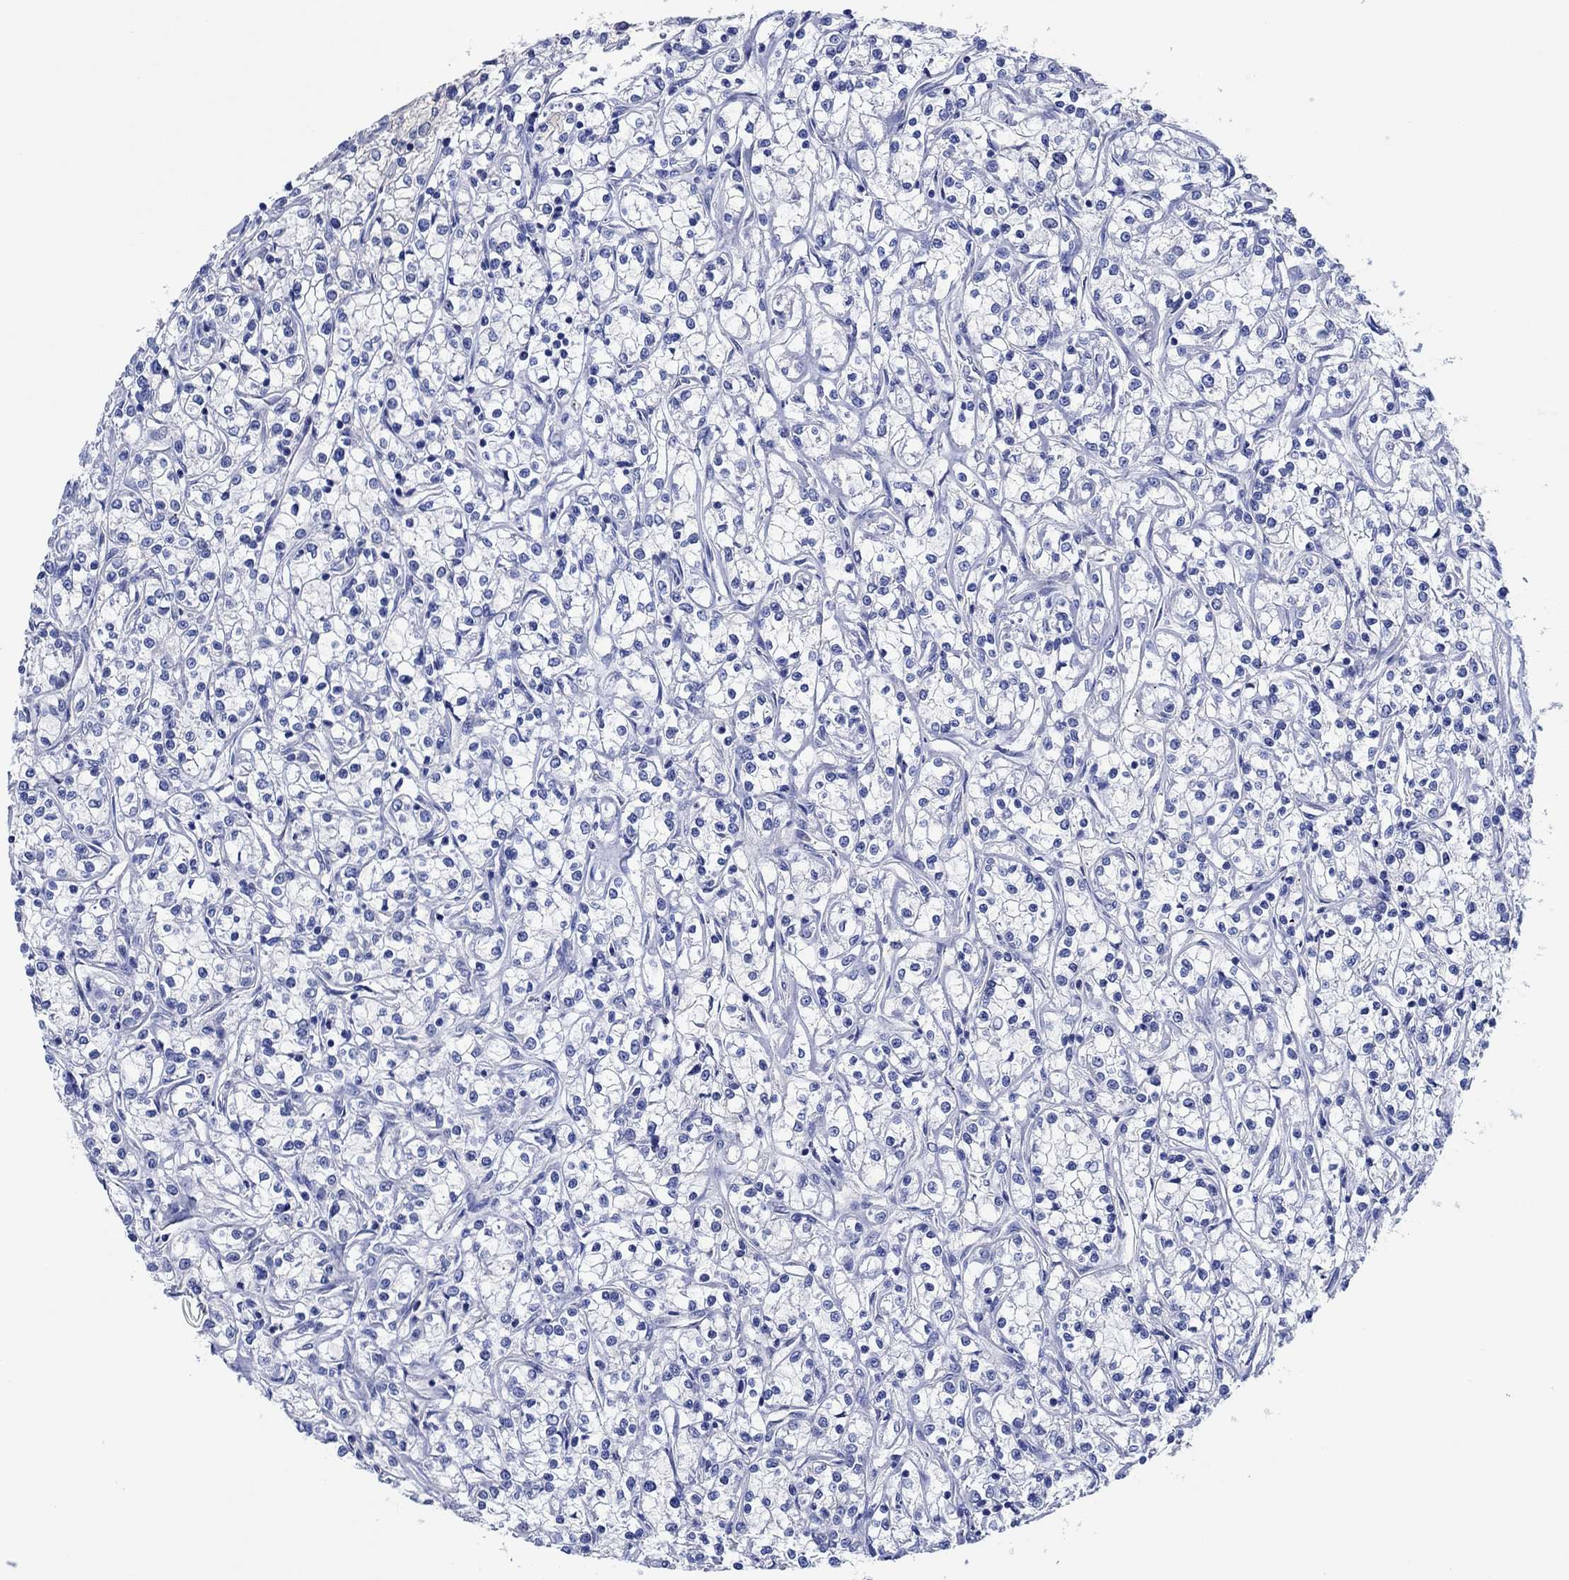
{"staining": {"intensity": "negative", "quantity": "none", "location": "none"}, "tissue": "renal cancer", "cell_type": "Tumor cells", "image_type": "cancer", "snomed": [{"axis": "morphology", "description": "Adenocarcinoma, NOS"}, {"axis": "topography", "description": "Kidney"}], "caption": "High magnification brightfield microscopy of adenocarcinoma (renal) stained with DAB (3,3'-diaminobenzidine) (brown) and counterstained with hematoxylin (blue): tumor cells show no significant expression. Brightfield microscopy of IHC stained with DAB (brown) and hematoxylin (blue), captured at high magnification.", "gene": "CPNE6", "patient": {"sex": "female", "age": 59}}